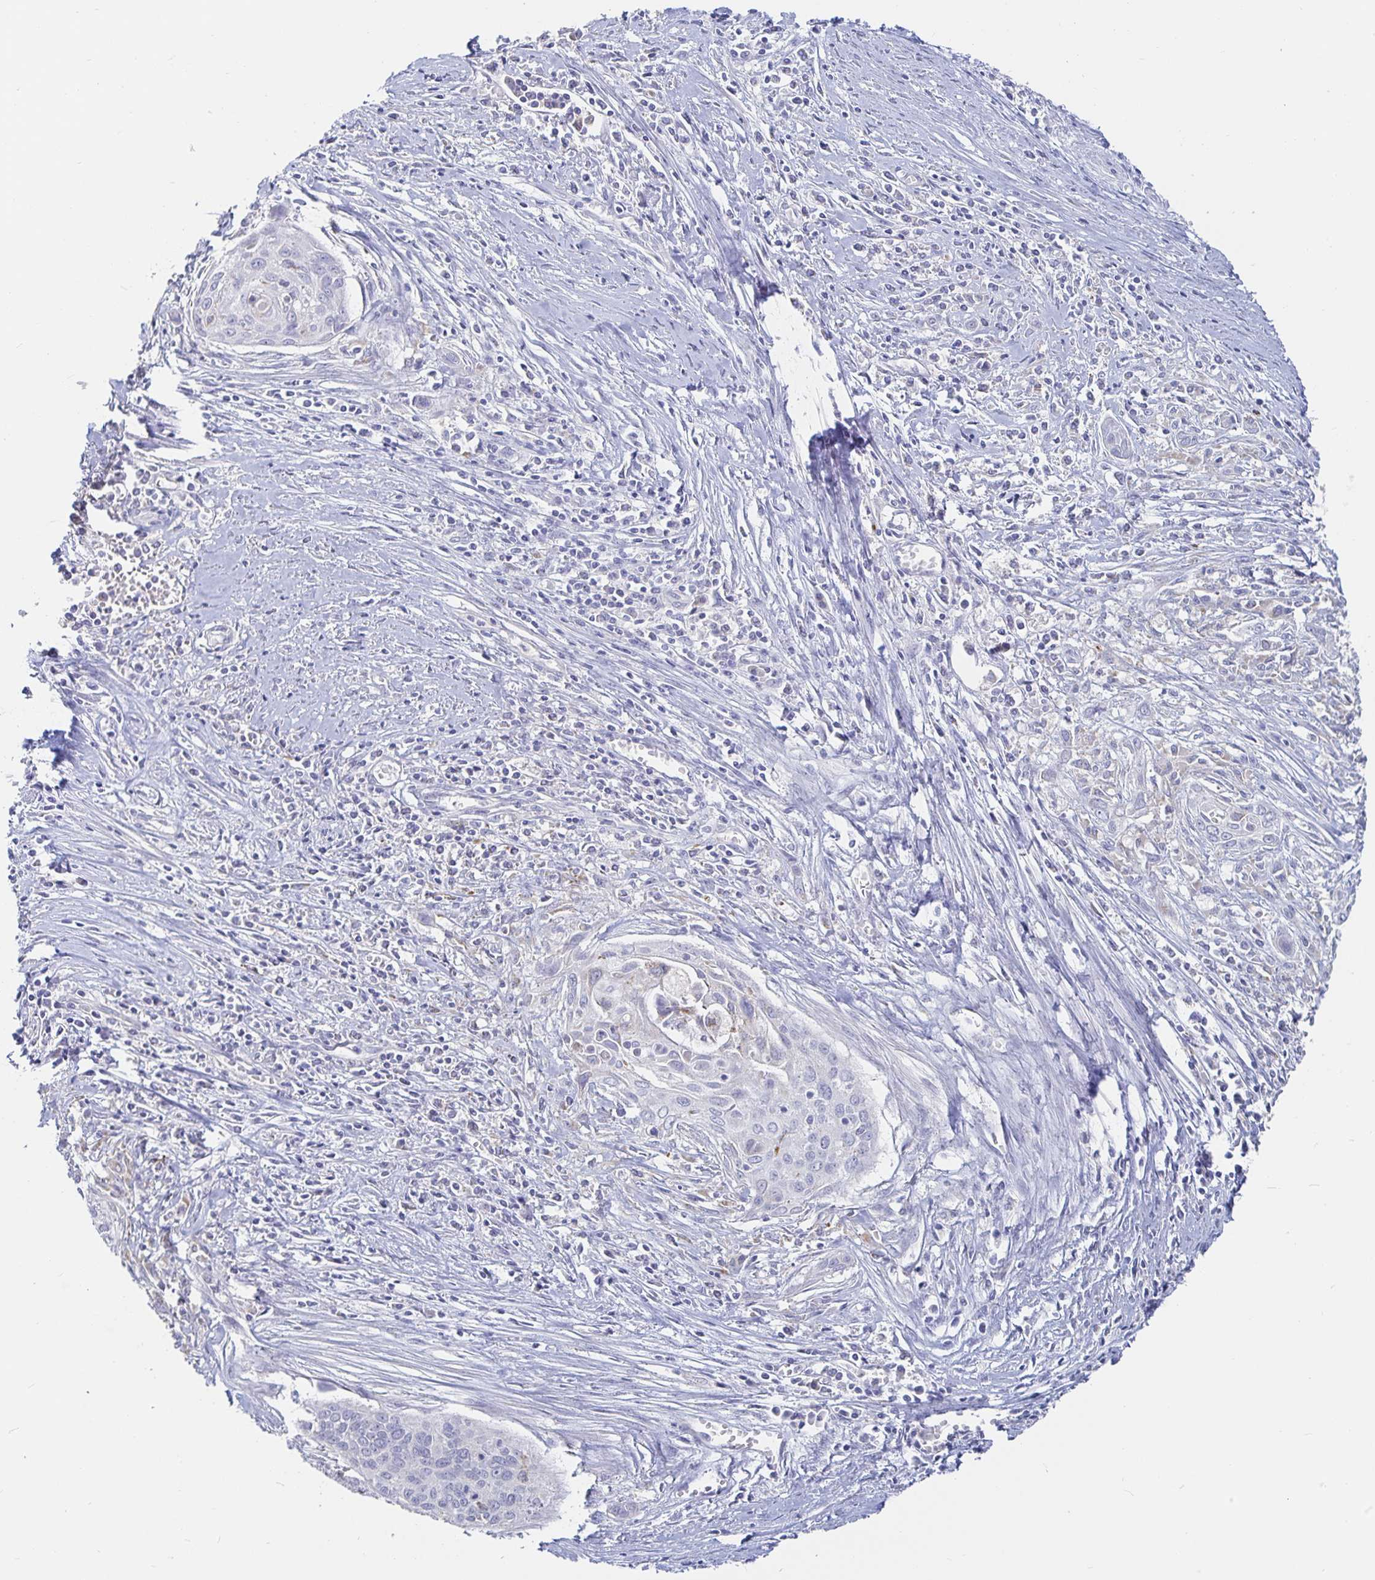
{"staining": {"intensity": "negative", "quantity": "none", "location": "none"}, "tissue": "cervical cancer", "cell_type": "Tumor cells", "image_type": "cancer", "snomed": [{"axis": "morphology", "description": "Squamous cell carcinoma, NOS"}, {"axis": "topography", "description": "Cervix"}], "caption": "A photomicrograph of cervical cancer stained for a protein displays no brown staining in tumor cells. The staining is performed using DAB (3,3'-diaminobenzidine) brown chromogen with nuclei counter-stained in using hematoxylin.", "gene": "SPPL3", "patient": {"sex": "female", "age": 55}}